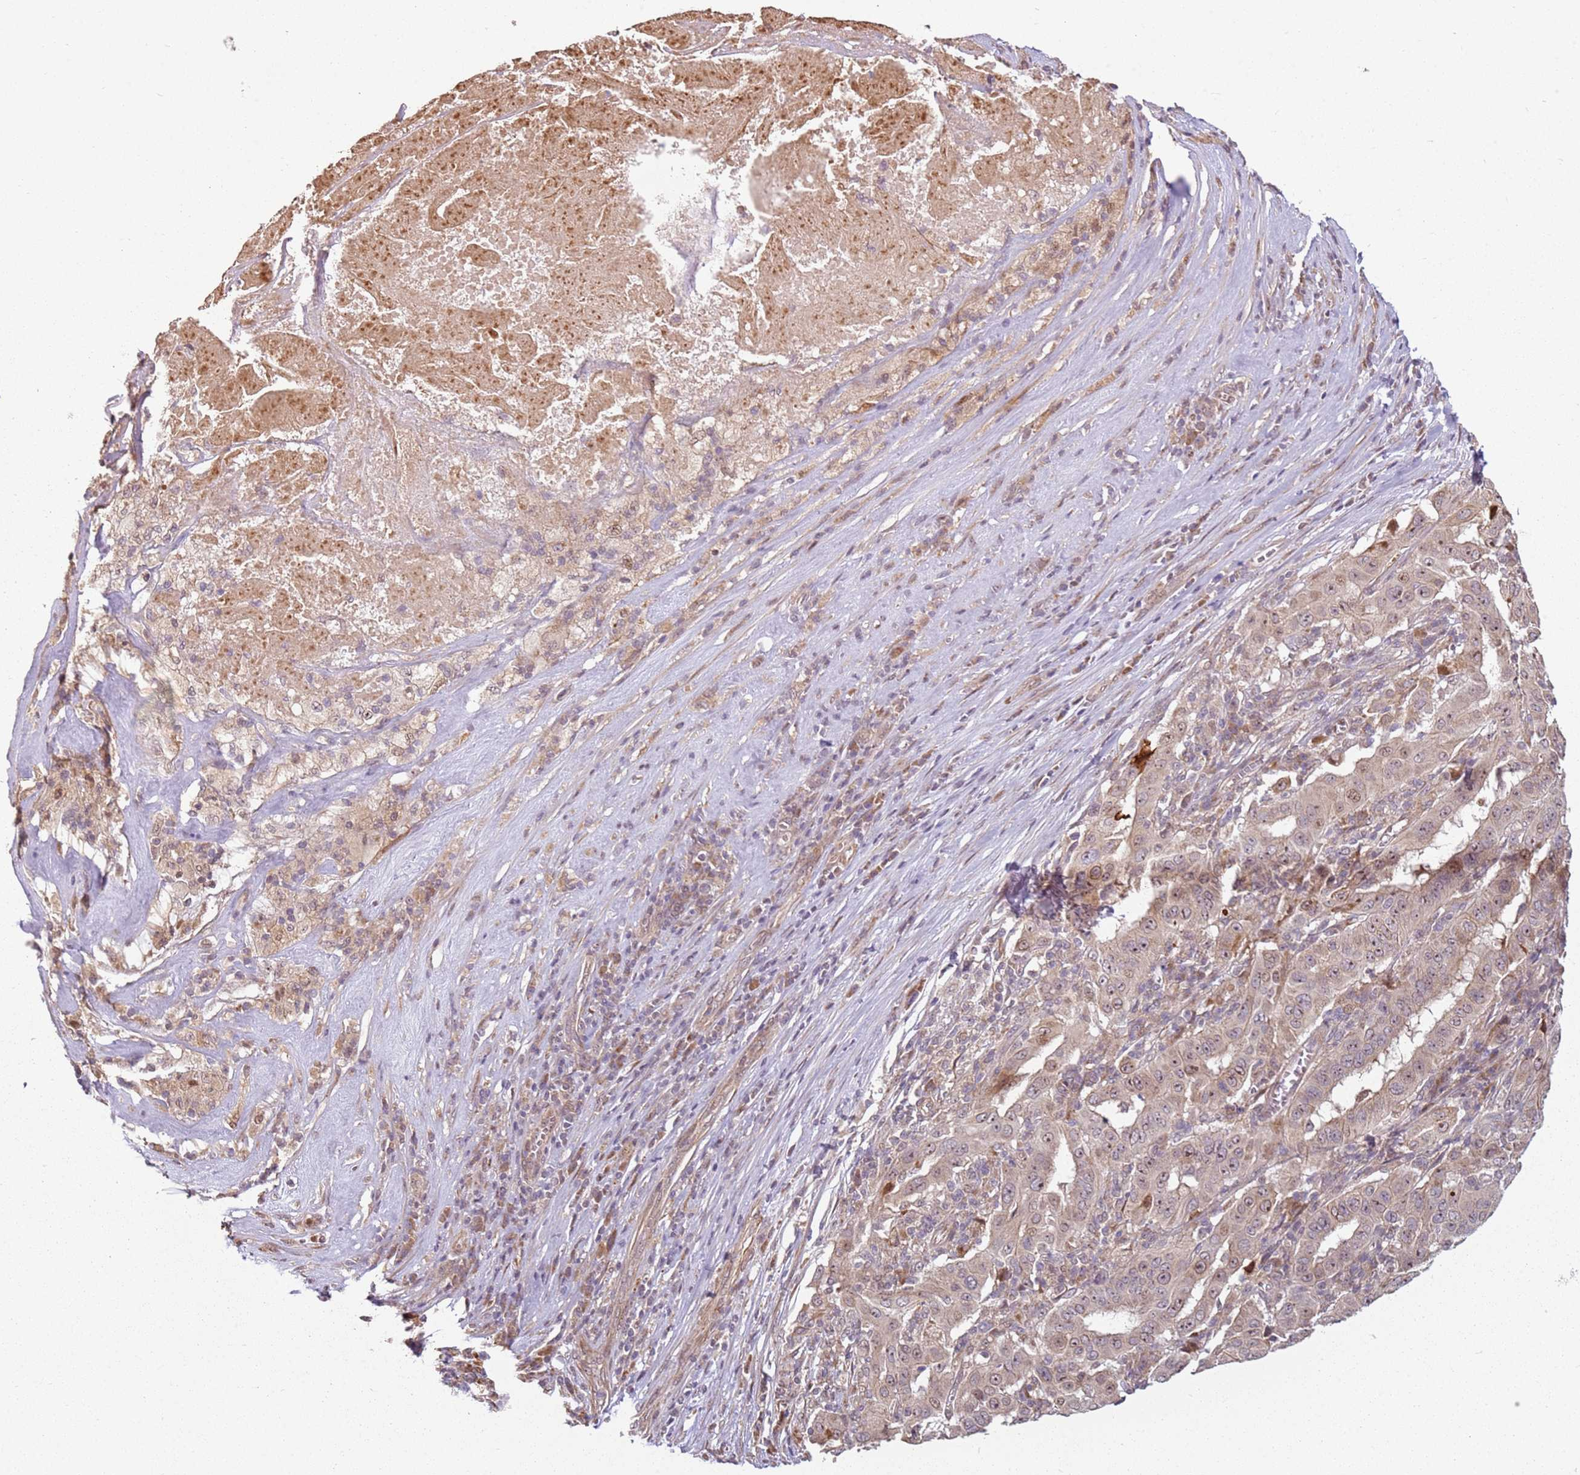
{"staining": {"intensity": "weak", "quantity": "25%-75%", "location": "cytoplasmic/membranous,nuclear"}, "tissue": "pancreatic cancer", "cell_type": "Tumor cells", "image_type": "cancer", "snomed": [{"axis": "morphology", "description": "Adenocarcinoma, NOS"}, {"axis": "topography", "description": "Pancreas"}], "caption": "The immunohistochemical stain shows weak cytoplasmic/membranous and nuclear positivity in tumor cells of adenocarcinoma (pancreatic) tissue.", "gene": "CHURC1", "patient": {"sex": "male", "age": 63}}